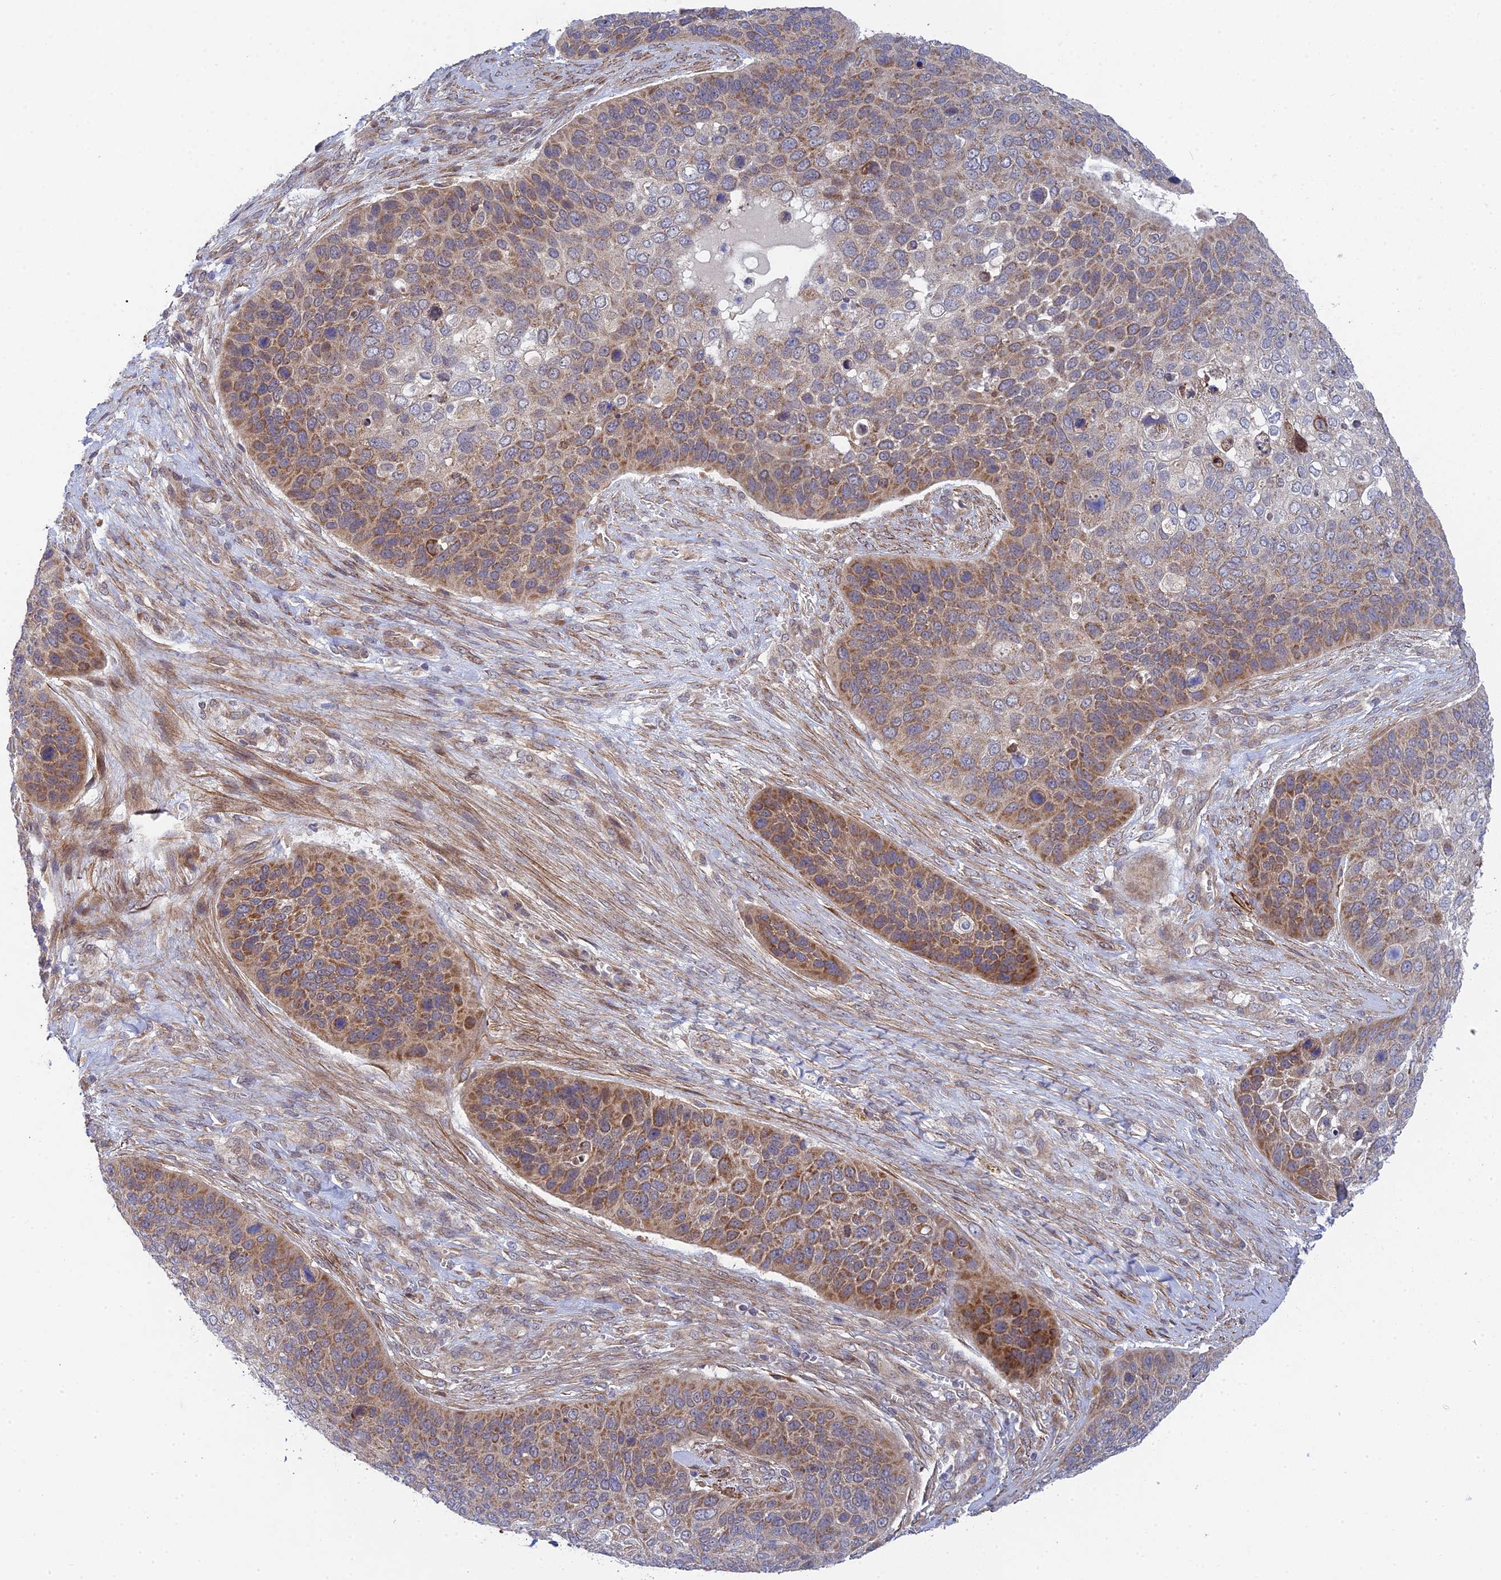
{"staining": {"intensity": "moderate", "quantity": "25%-75%", "location": "cytoplasmic/membranous"}, "tissue": "skin cancer", "cell_type": "Tumor cells", "image_type": "cancer", "snomed": [{"axis": "morphology", "description": "Basal cell carcinoma"}, {"axis": "topography", "description": "Skin"}], "caption": "High-magnification brightfield microscopy of basal cell carcinoma (skin) stained with DAB (brown) and counterstained with hematoxylin (blue). tumor cells exhibit moderate cytoplasmic/membranous positivity is identified in approximately25%-75% of cells.", "gene": "INCA1", "patient": {"sex": "female", "age": 74}}